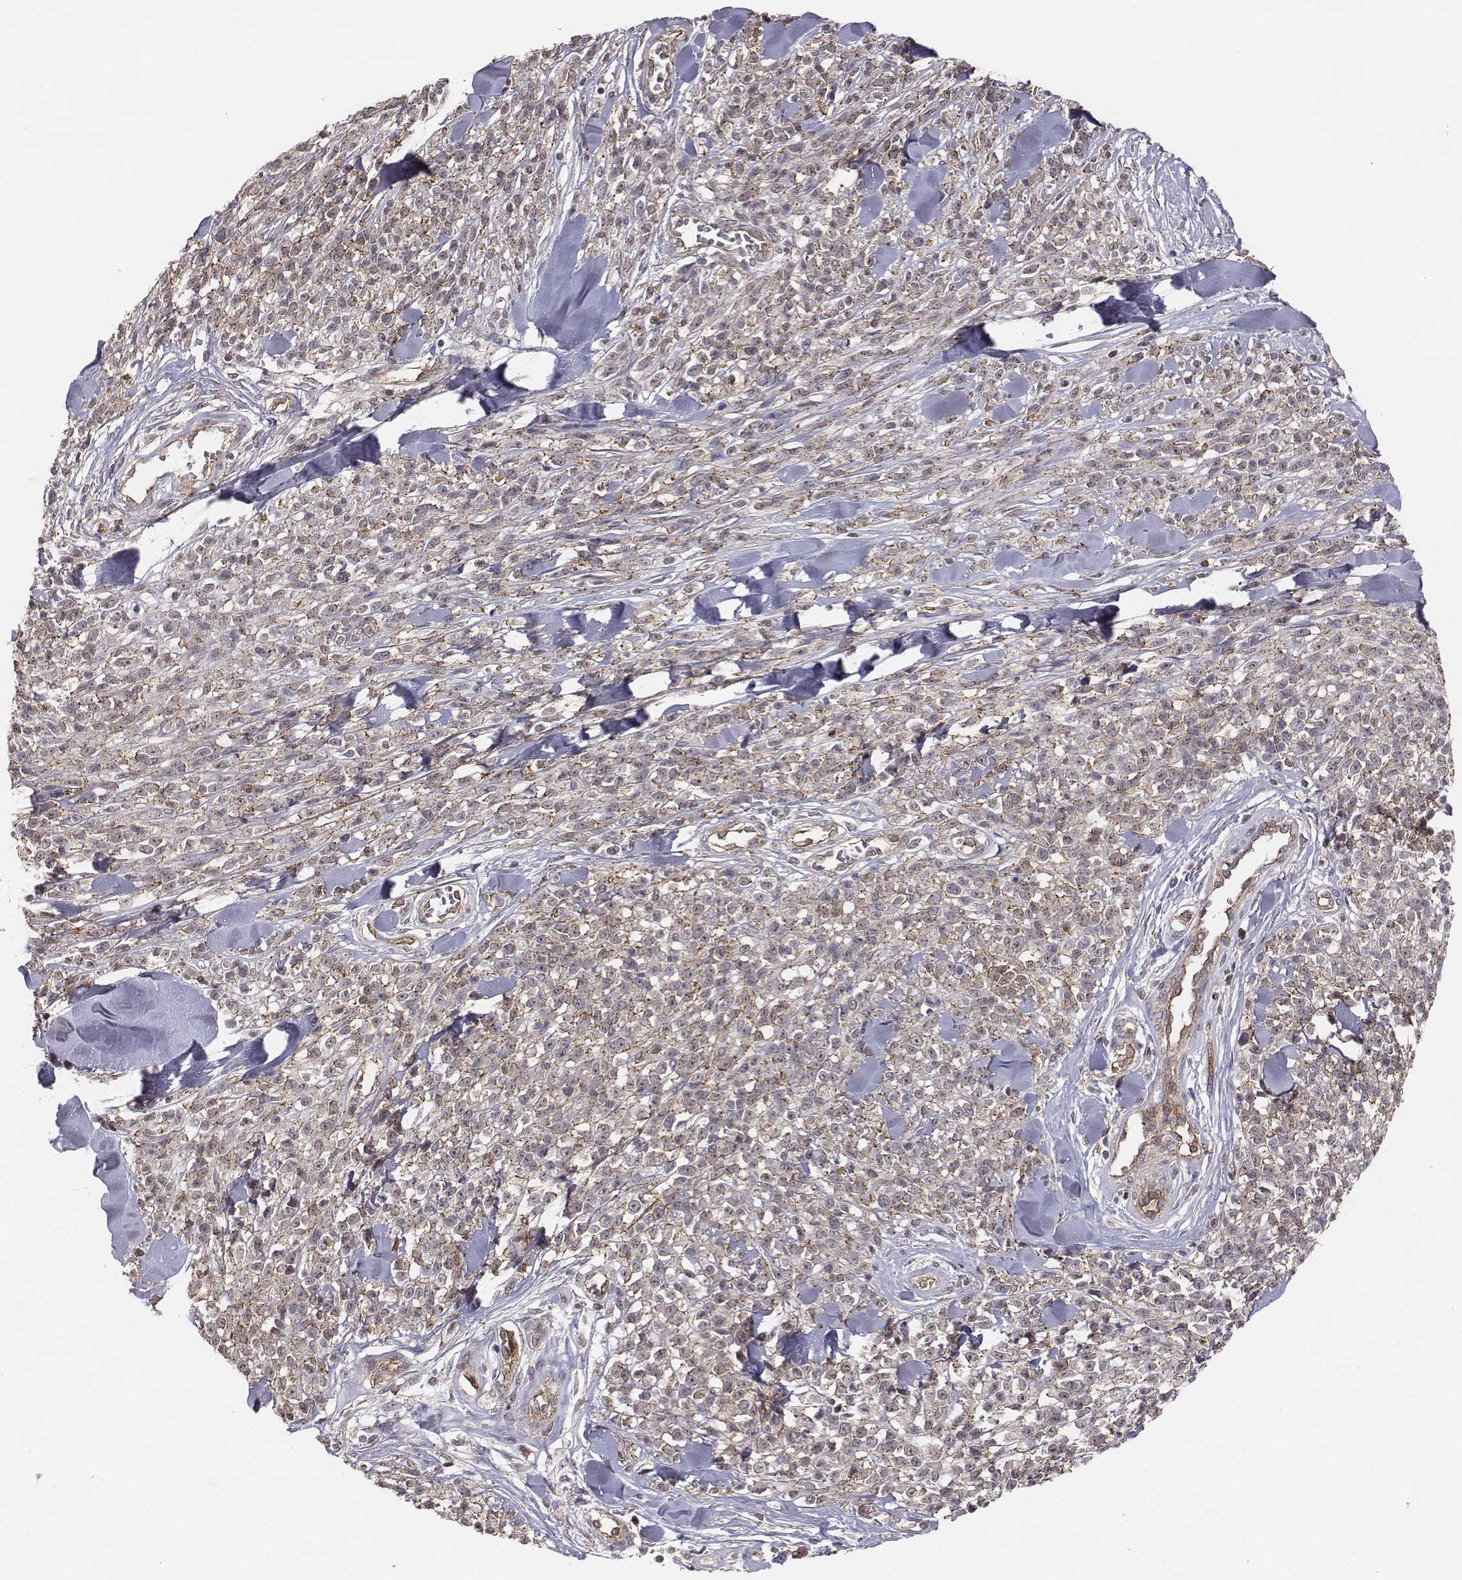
{"staining": {"intensity": "moderate", "quantity": "25%-75%", "location": "cytoplasmic/membranous"}, "tissue": "melanoma", "cell_type": "Tumor cells", "image_type": "cancer", "snomed": [{"axis": "morphology", "description": "Malignant melanoma, NOS"}, {"axis": "topography", "description": "Skin"}, {"axis": "topography", "description": "Skin of trunk"}], "caption": "Melanoma was stained to show a protein in brown. There is medium levels of moderate cytoplasmic/membranous staining in approximately 25%-75% of tumor cells.", "gene": "PTPRG", "patient": {"sex": "male", "age": 74}}